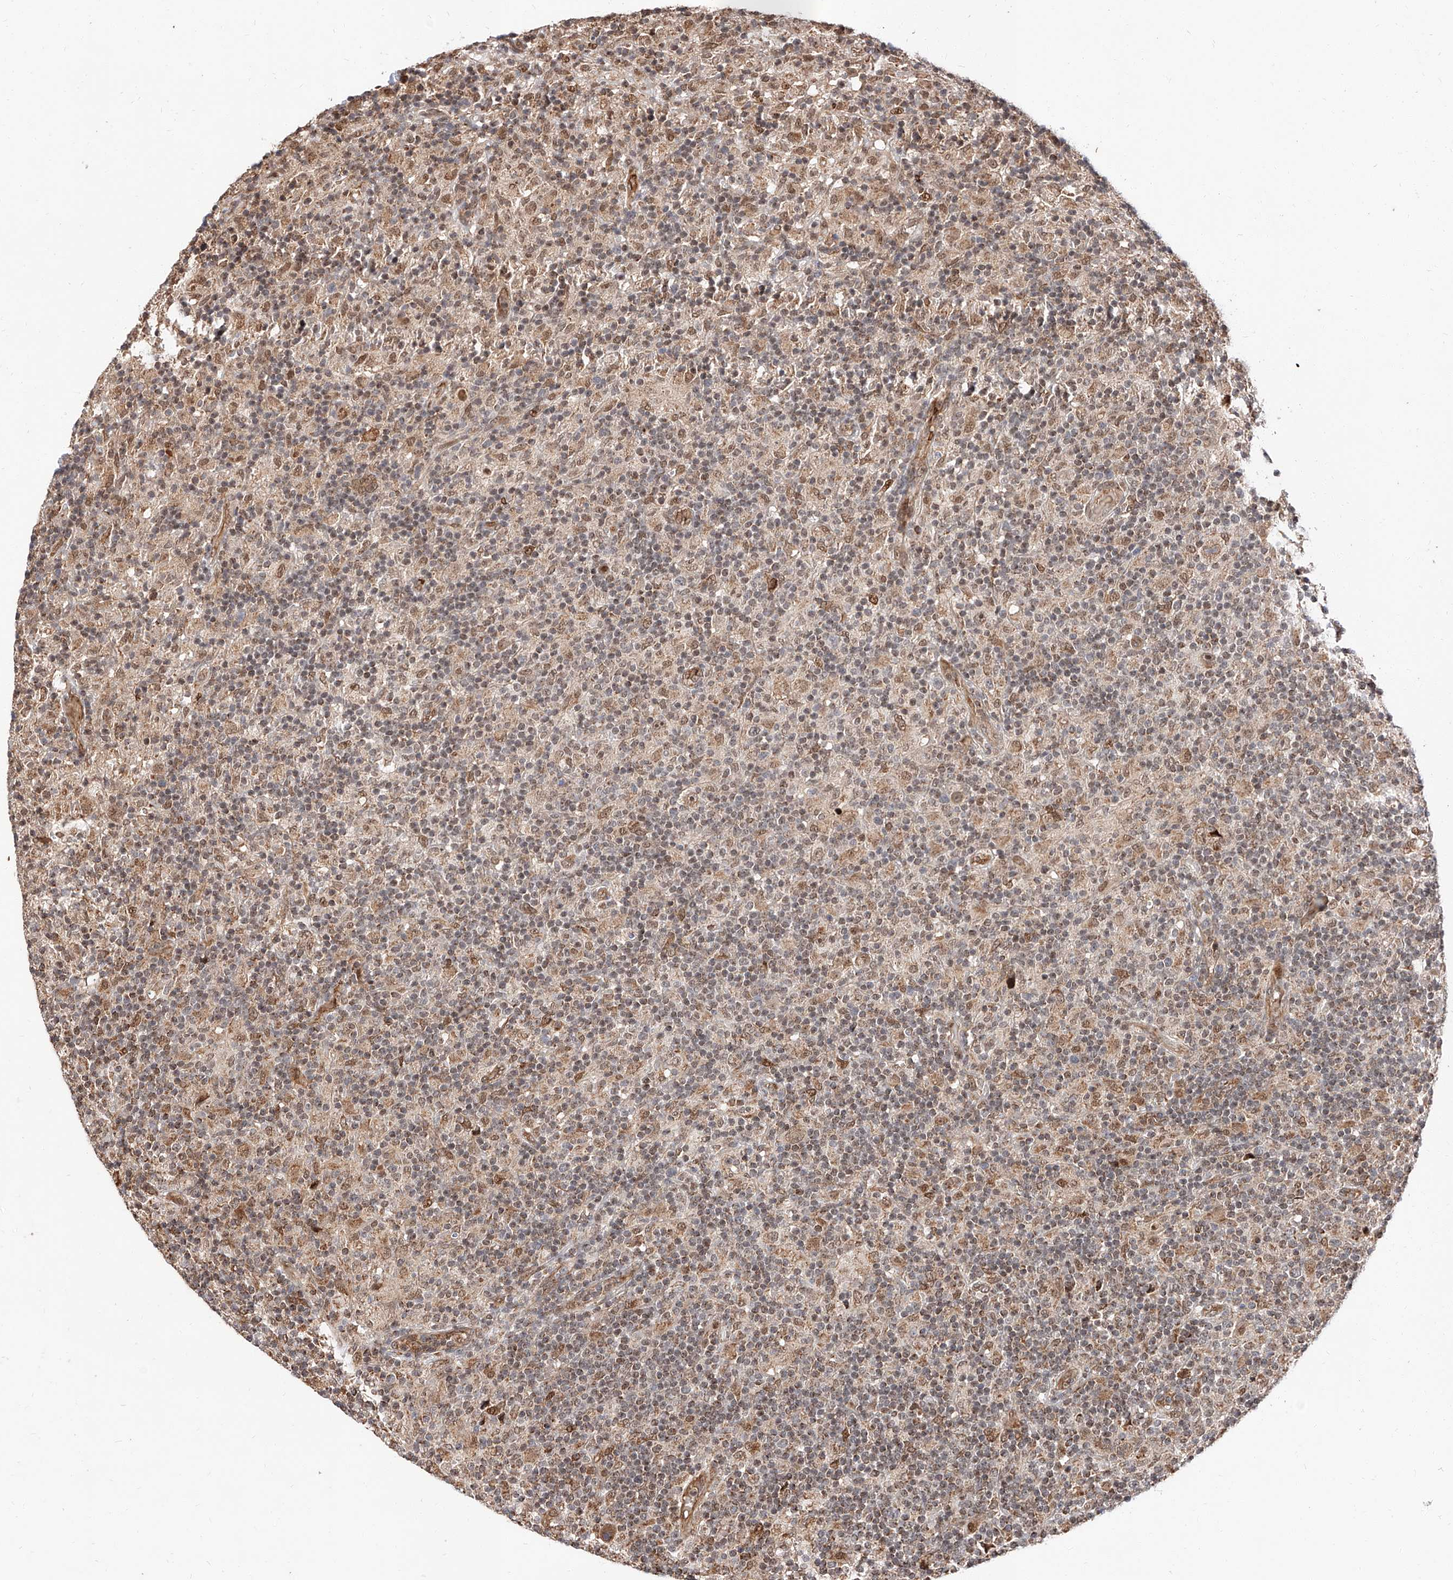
{"staining": {"intensity": "weak", "quantity": "25%-75%", "location": "cytoplasmic/membranous,nuclear"}, "tissue": "lymphoma", "cell_type": "Tumor cells", "image_type": "cancer", "snomed": [{"axis": "morphology", "description": "Hodgkin's disease, NOS"}, {"axis": "topography", "description": "Lymph node"}], "caption": "IHC (DAB) staining of Hodgkin's disease reveals weak cytoplasmic/membranous and nuclear protein expression in approximately 25%-75% of tumor cells.", "gene": "THTPA", "patient": {"sex": "male", "age": 70}}